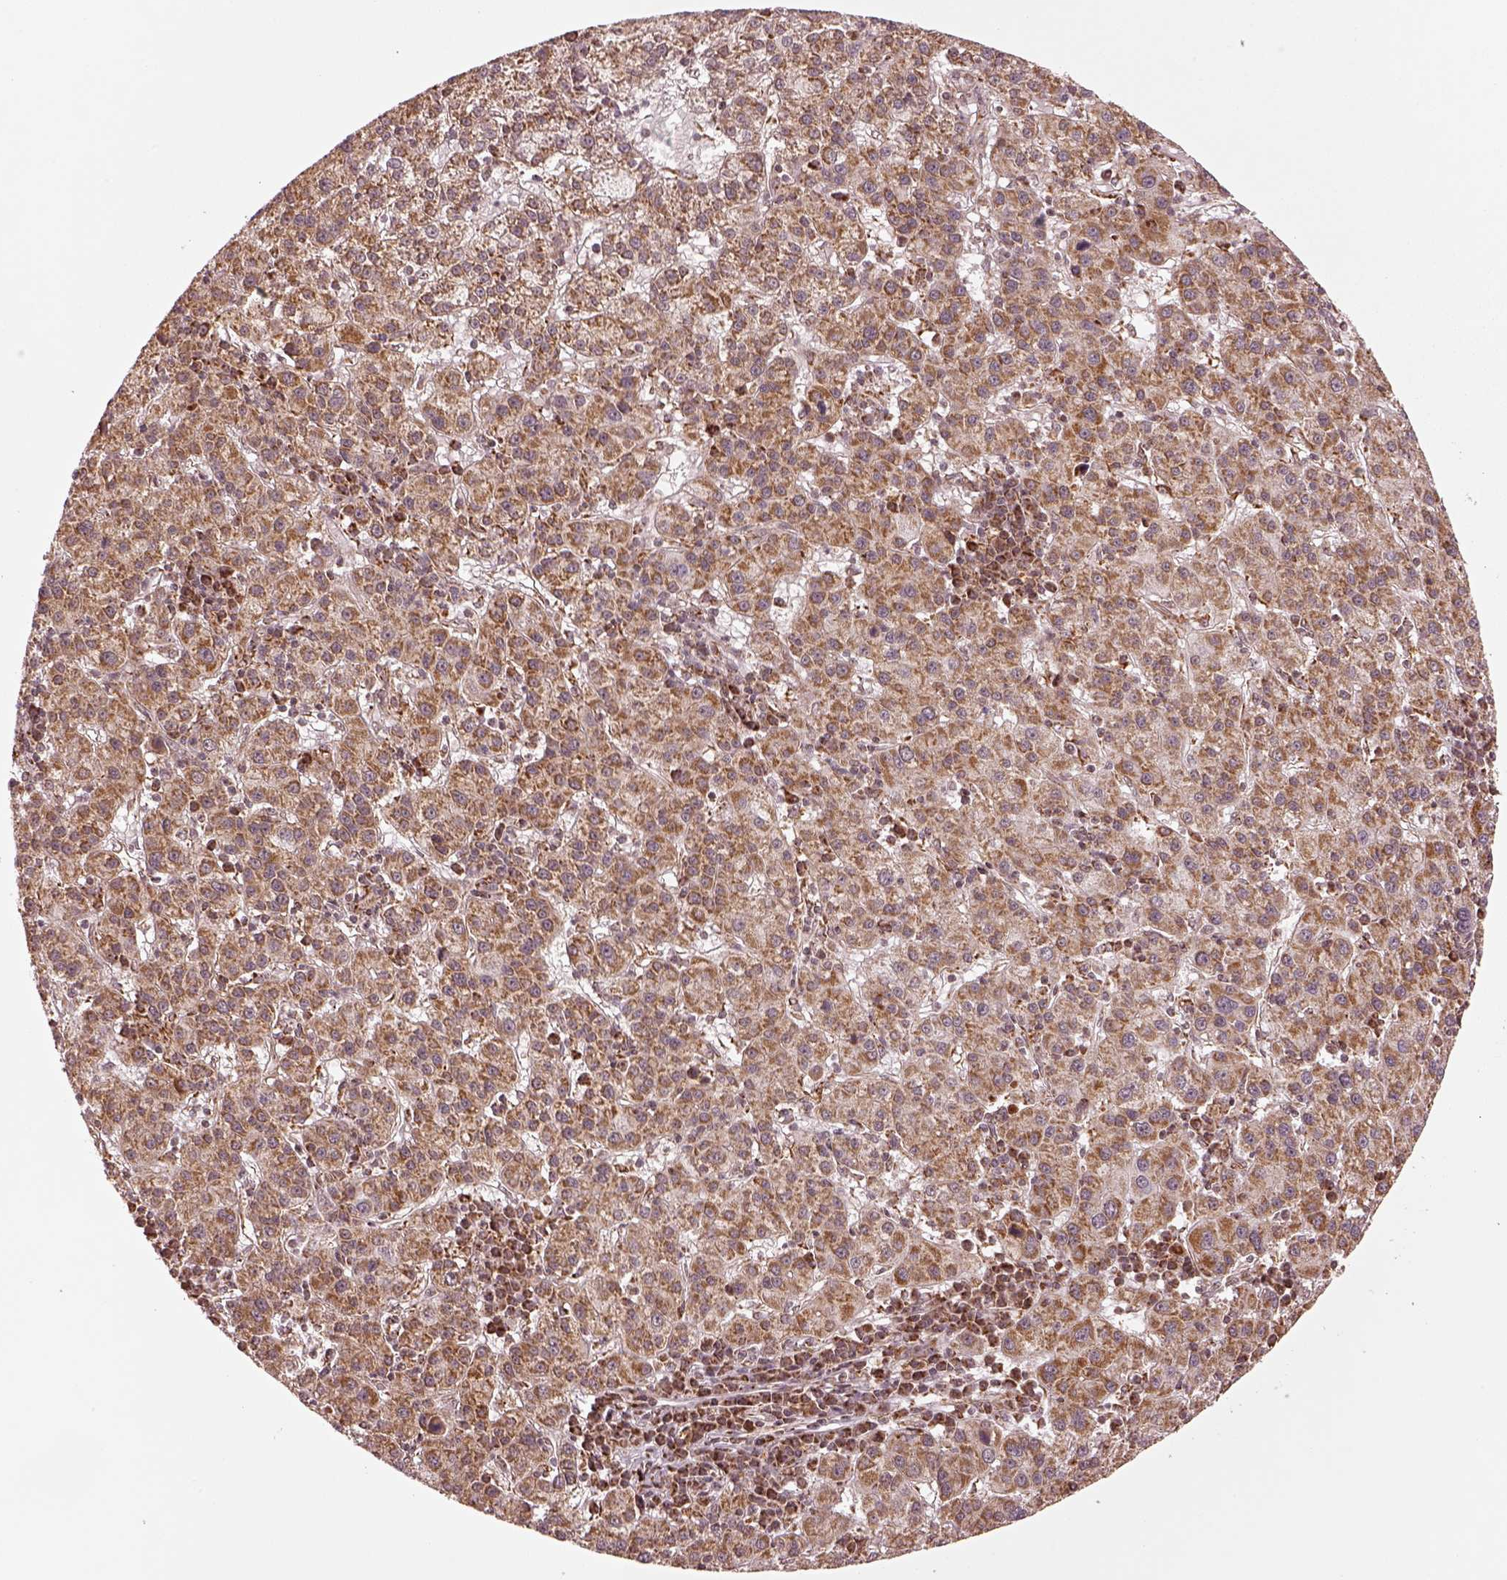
{"staining": {"intensity": "moderate", "quantity": ">75%", "location": "cytoplasmic/membranous"}, "tissue": "liver cancer", "cell_type": "Tumor cells", "image_type": "cancer", "snomed": [{"axis": "morphology", "description": "Carcinoma, Hepatocellular, NOS"}, {"axis": "topography", "description": "Liver"}], "caption": "Immunohistochemical staining of liver cancer shows medium levels of moderate cytoplasmic/membranous protein positivity in about >75% of tumor cells.", "gene": "SEL1L3", "patient": {"sex": "female", "age": 60}}